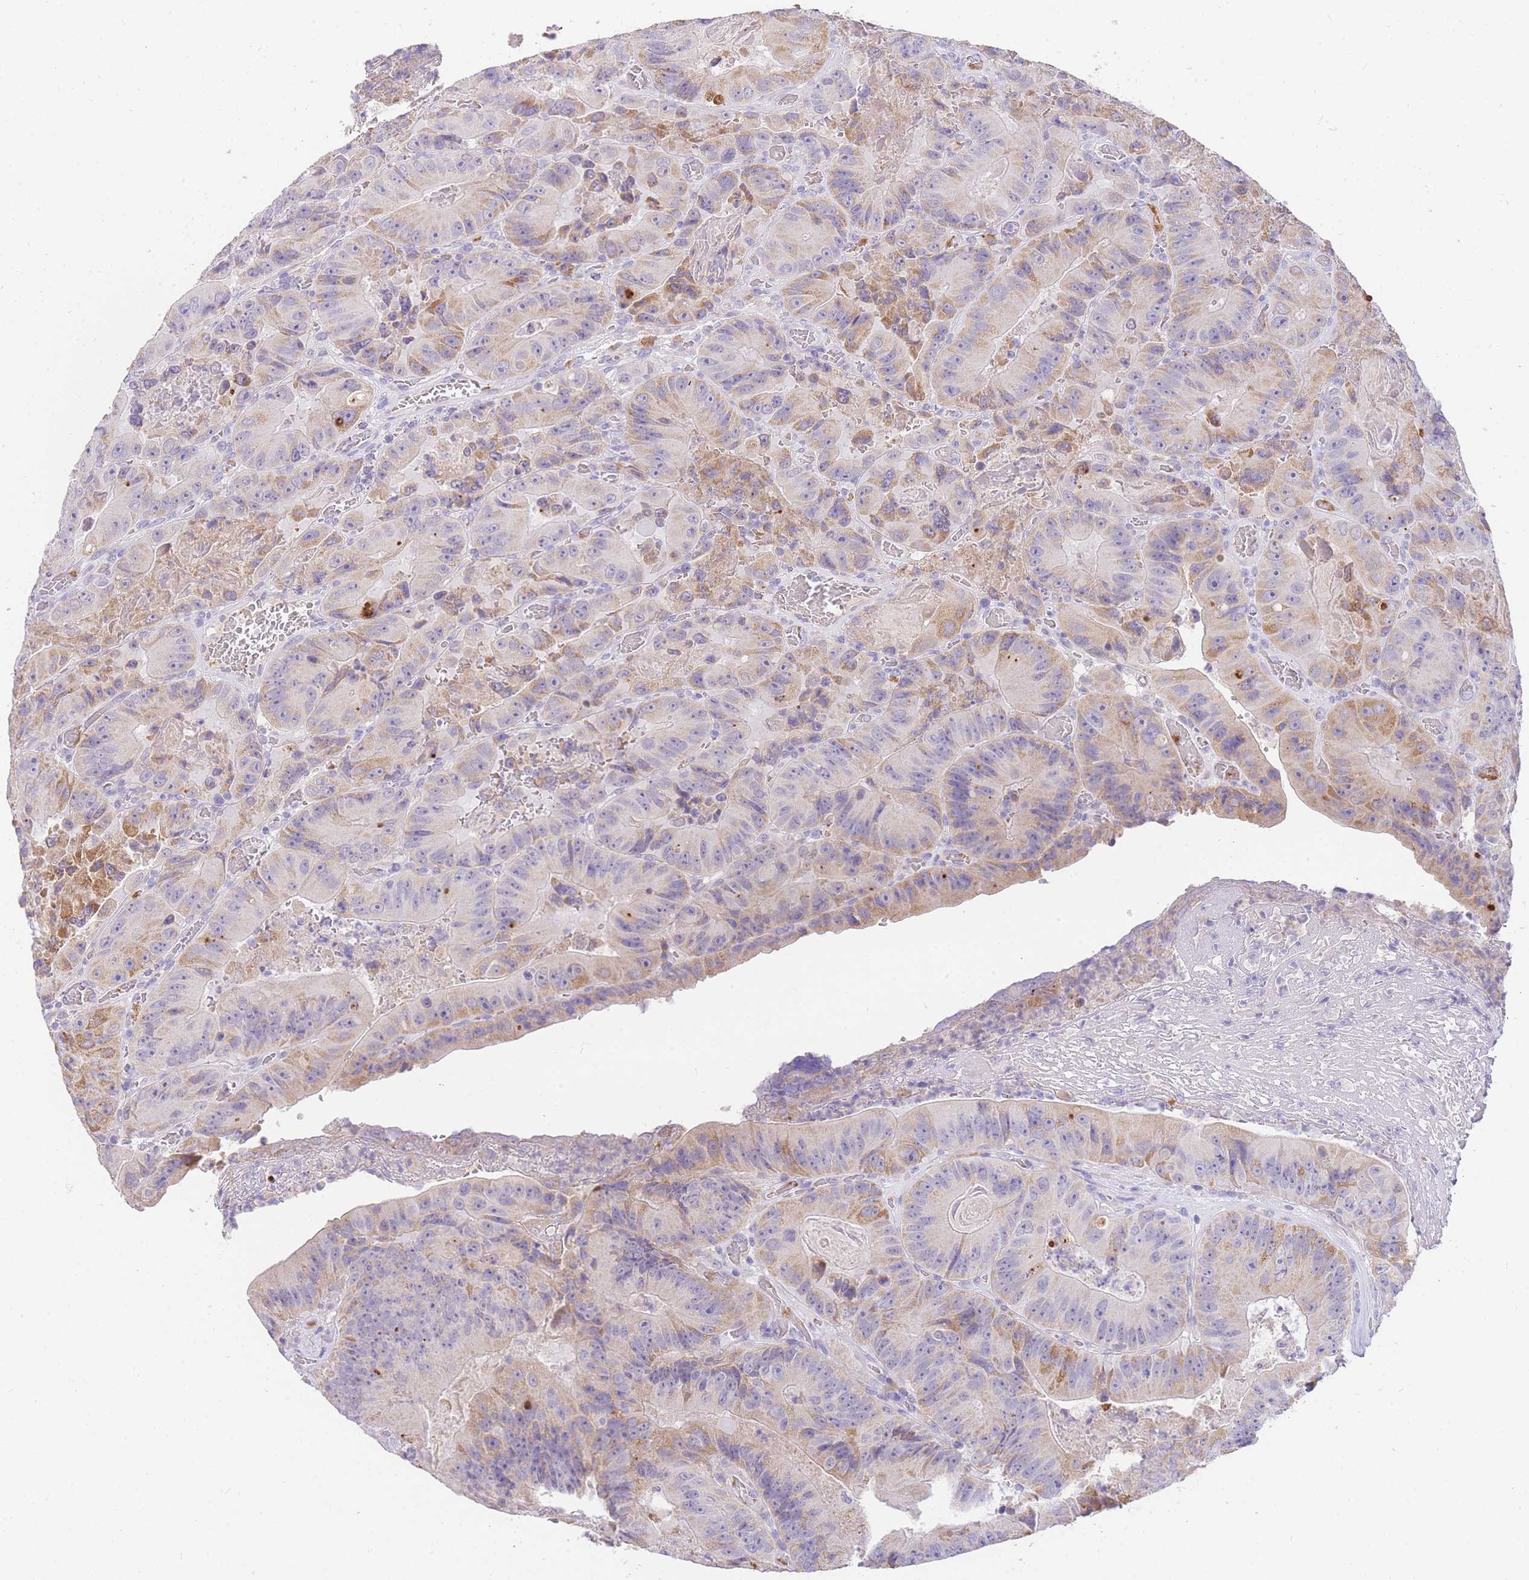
{"staining": {"intensity": "moderate", "quantity": "25%-75%", "location": "cytoplasmic/membranous"}, "tissue": "colorectal cancer", "cell_type": "Tumor cells", "image_type": "cancer", "snomed": [{"axis": "morphology", "description": "Adenocarcinoma, NOS"}, {"axis": "topography", "description": "Colon"}], "caption": "IHC micrograph of neoplastic tissue: colorectal cancer (adenocarcinoma) stained using immunohistochemistry (IHC) shows medium levels of moderate protein expression localized specifically in the cytoplasmic/membranous of tumor cells, appearing as a cytoplasmic/membranous brown color.", "gene": "C2orf88", "patient": {"sex": "female", "age": 86}}